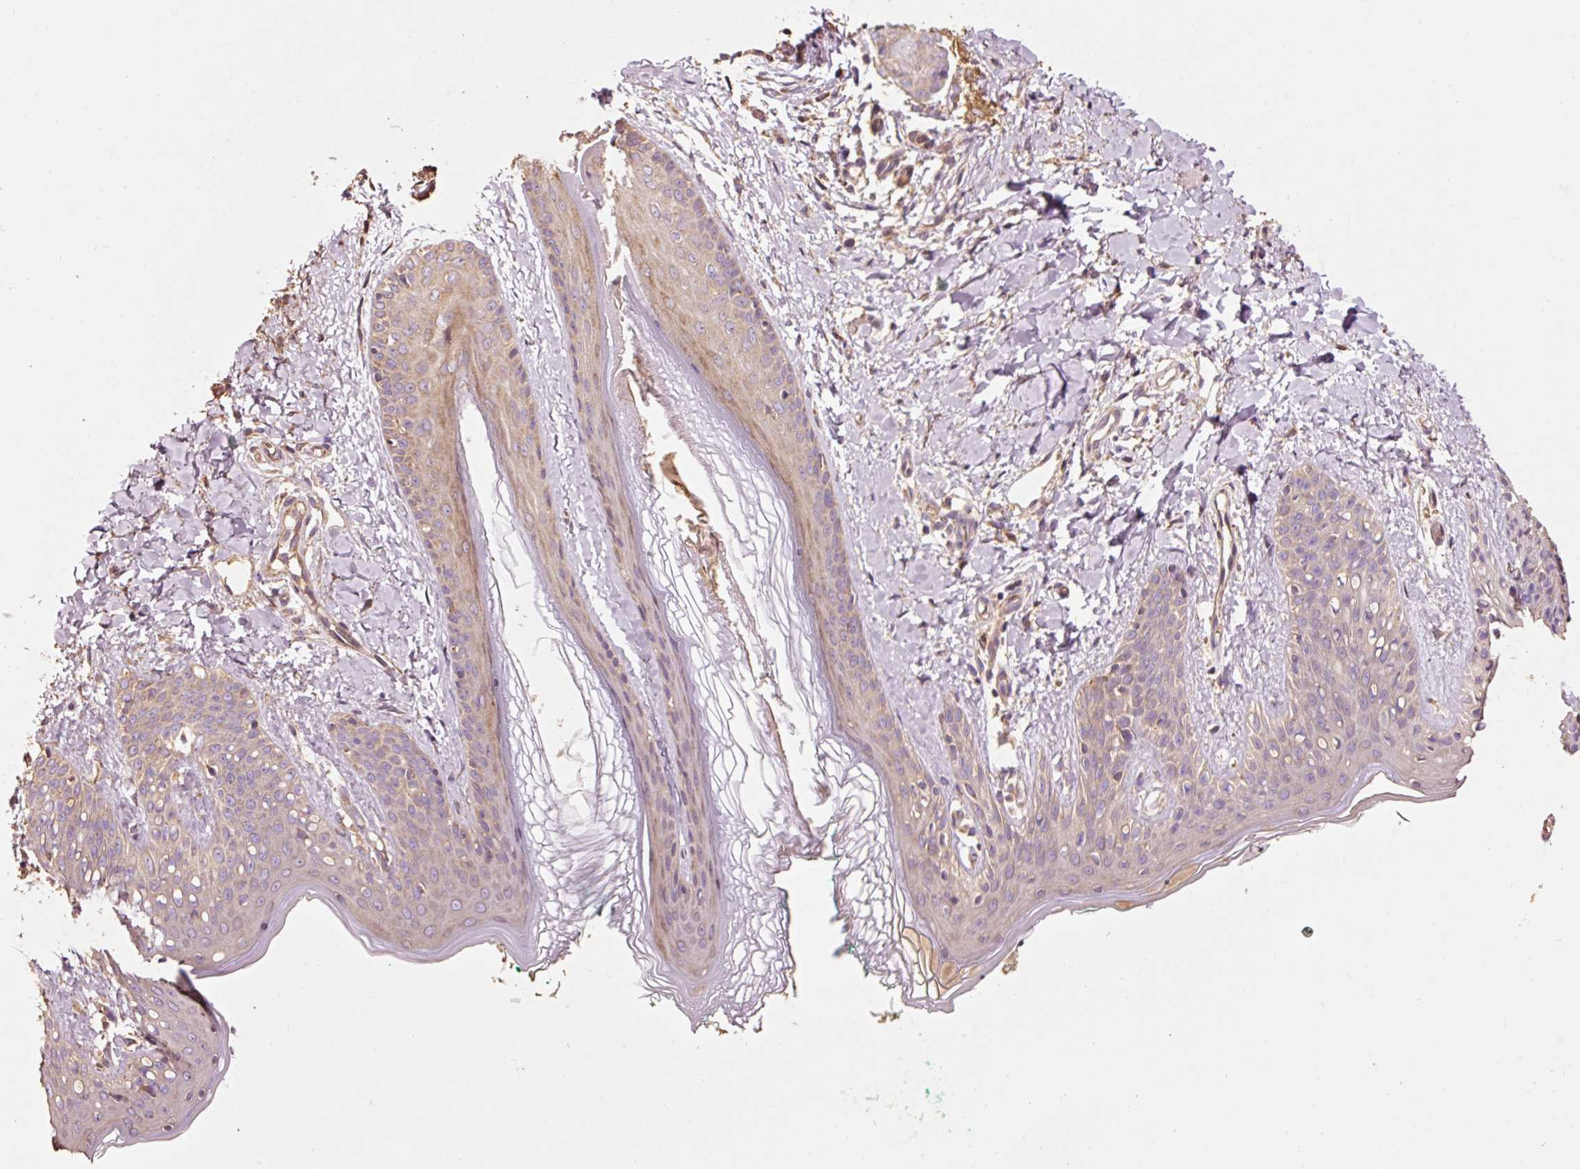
{"staining": {"intensity": "moderate", "quantity": ">75%", "location": "cytoplasmic/membranous"}, "tissue": "skin", "cell_type": "Fibroblasts", "image_type": "normal", "snomed": [{"axis": "morphology", "description": "Normal tissue, NOS"}, {"axis": "topography", "description": "Skin"}], "caption": "Immunohistochemical staining of unremarkable skin reveals moderate cytoplasmic/membranous protein expression in about >75% of fibroblasts.", "gene": "EFHC1", "patient": {"sex": "male", "age": 16}}